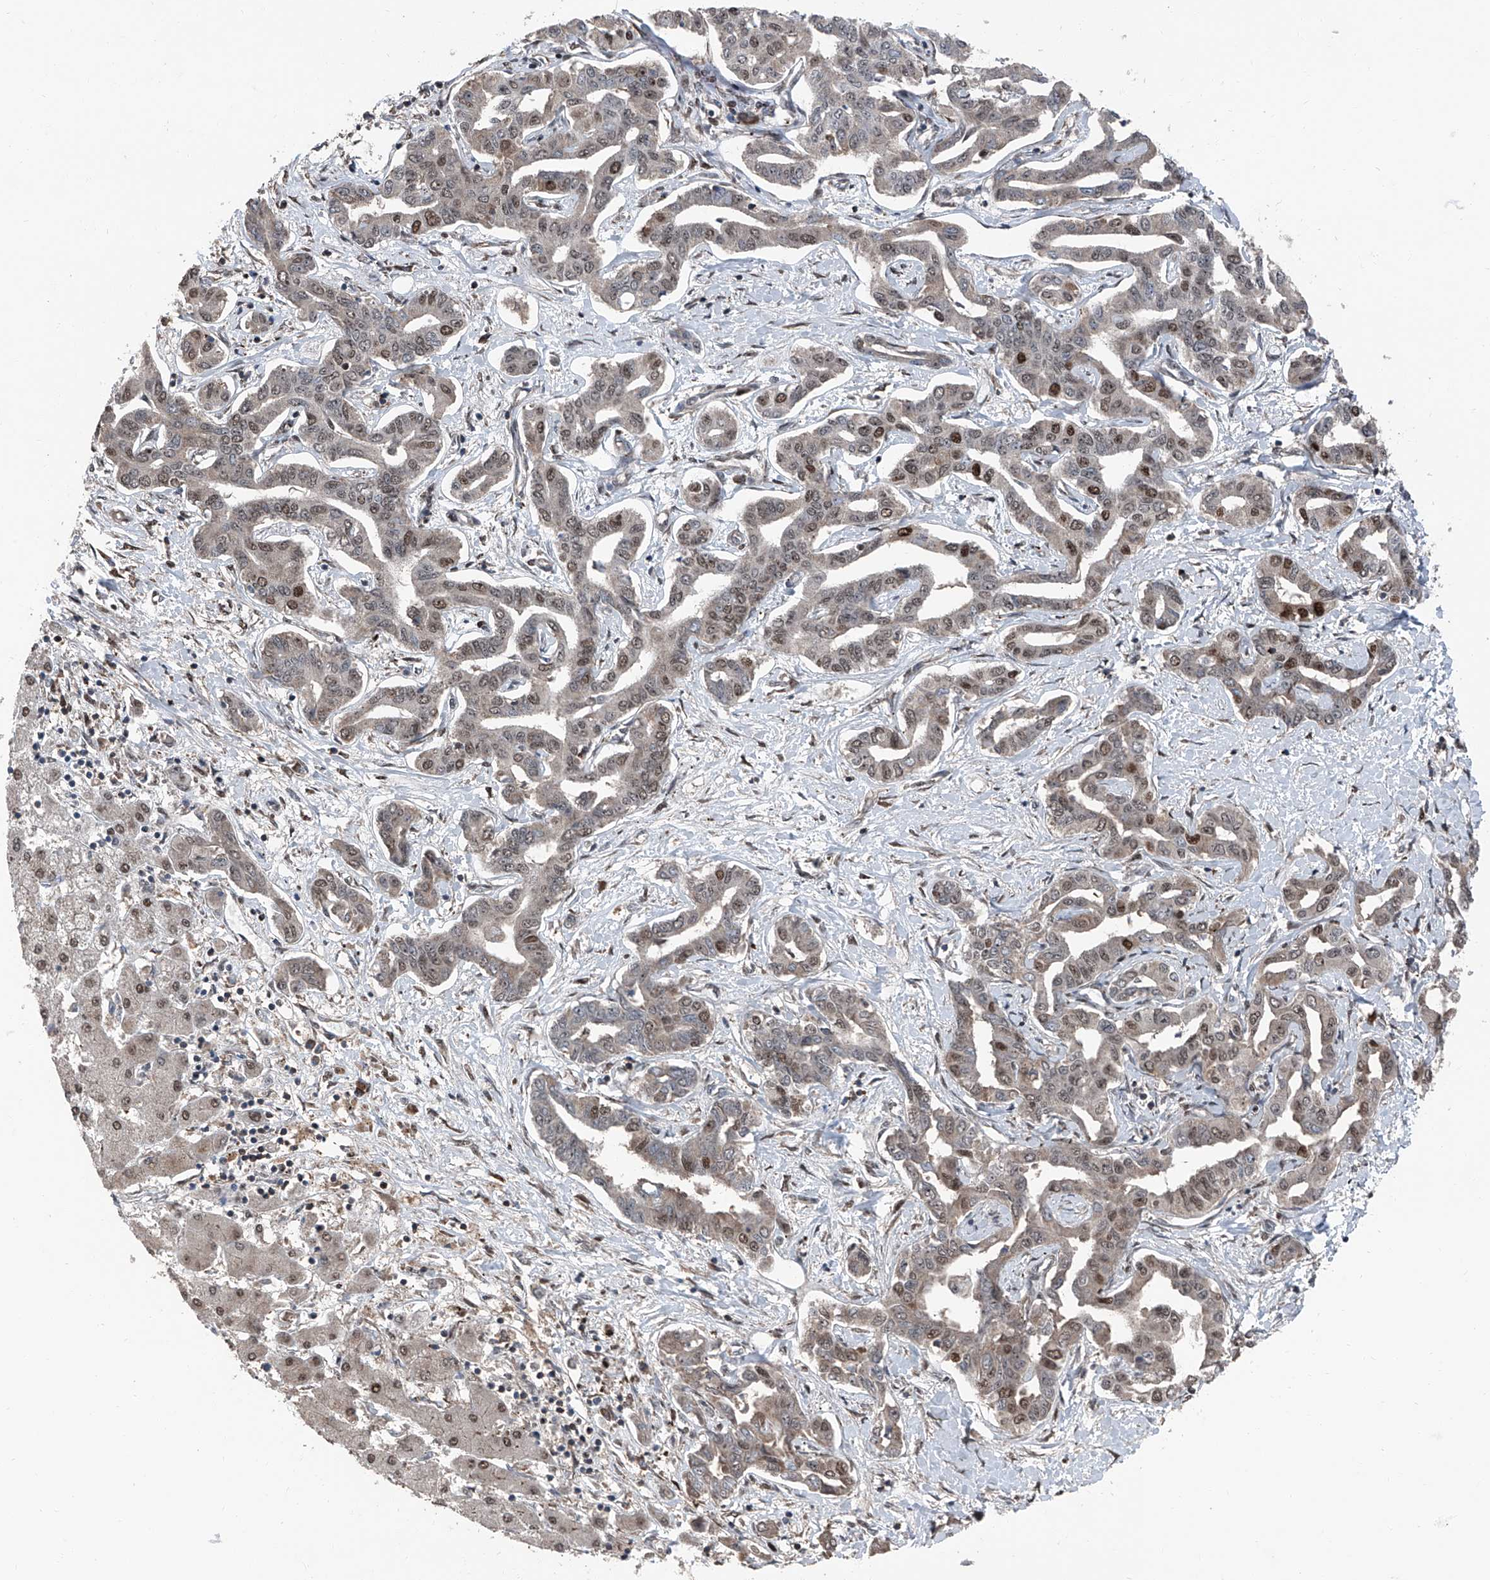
{"staining": {"intensity": "moderate", "quantity": "25%-75%", "location": "nuclear"}, "tissue": "liver cancer", "cell_type": "Tumor cells", "image_type": "cancer", "snomed": [{"axis": "morphology", "description": "Cholangiocarcinoma"}, {"axis": "topography", "description": "Liver"}], "caption": "Immunohistochemistry image of neoplastic tissue: human liver cholangiocarcinoma stained using immunohistochemistry (IHC) displays medium levels of moderate protein expression localized specifically in the nuclear of tumor cells, appearing as a nuclear brown color.", "gene": "FKBP5", "patient": {"sex": "male", "age": 59}}